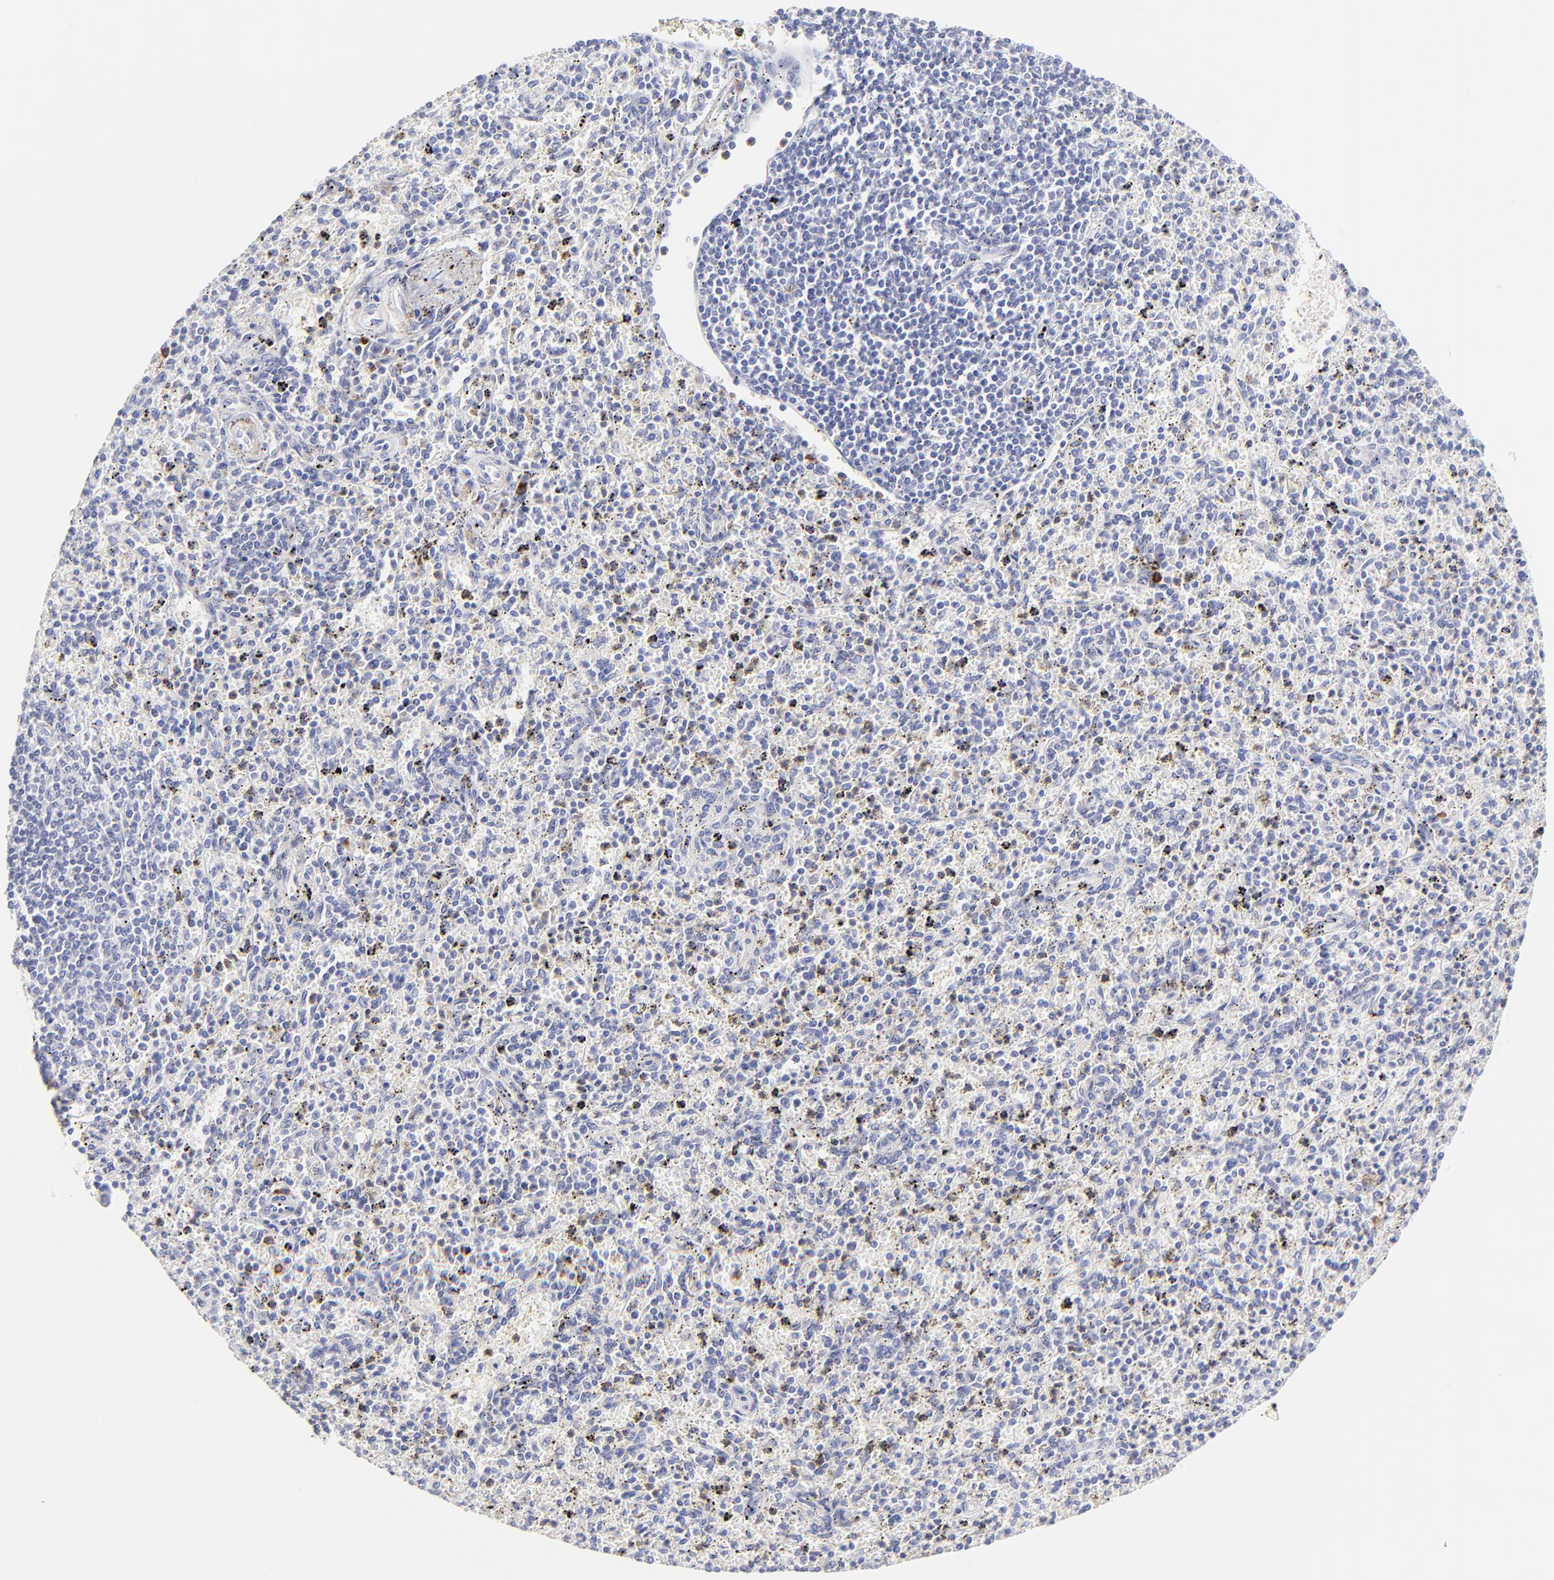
{"staining": {"intensity": "weak", "quantity": "<25%", "location": "cytoplasmic/membranous"}, "tissue": "spleen", "cell_type": "Cells in red pulp", "image_type": "normal", "snomed": [{"axis": "morphology", "description": "Normal tissue, NOS"}, {"axis": "topography", "description": "Spleen"}], "caption": "Unremarkable spleen was stained to show a protein in brown. There is no significant expression in cells in red pulp. (DAB (3,3'-diaminobenzidine) immunohistochemistry (IHC) with hematoxylin counter stain).", "gene": "ASB9", "patient": {"sex": "male", "age": 72}}